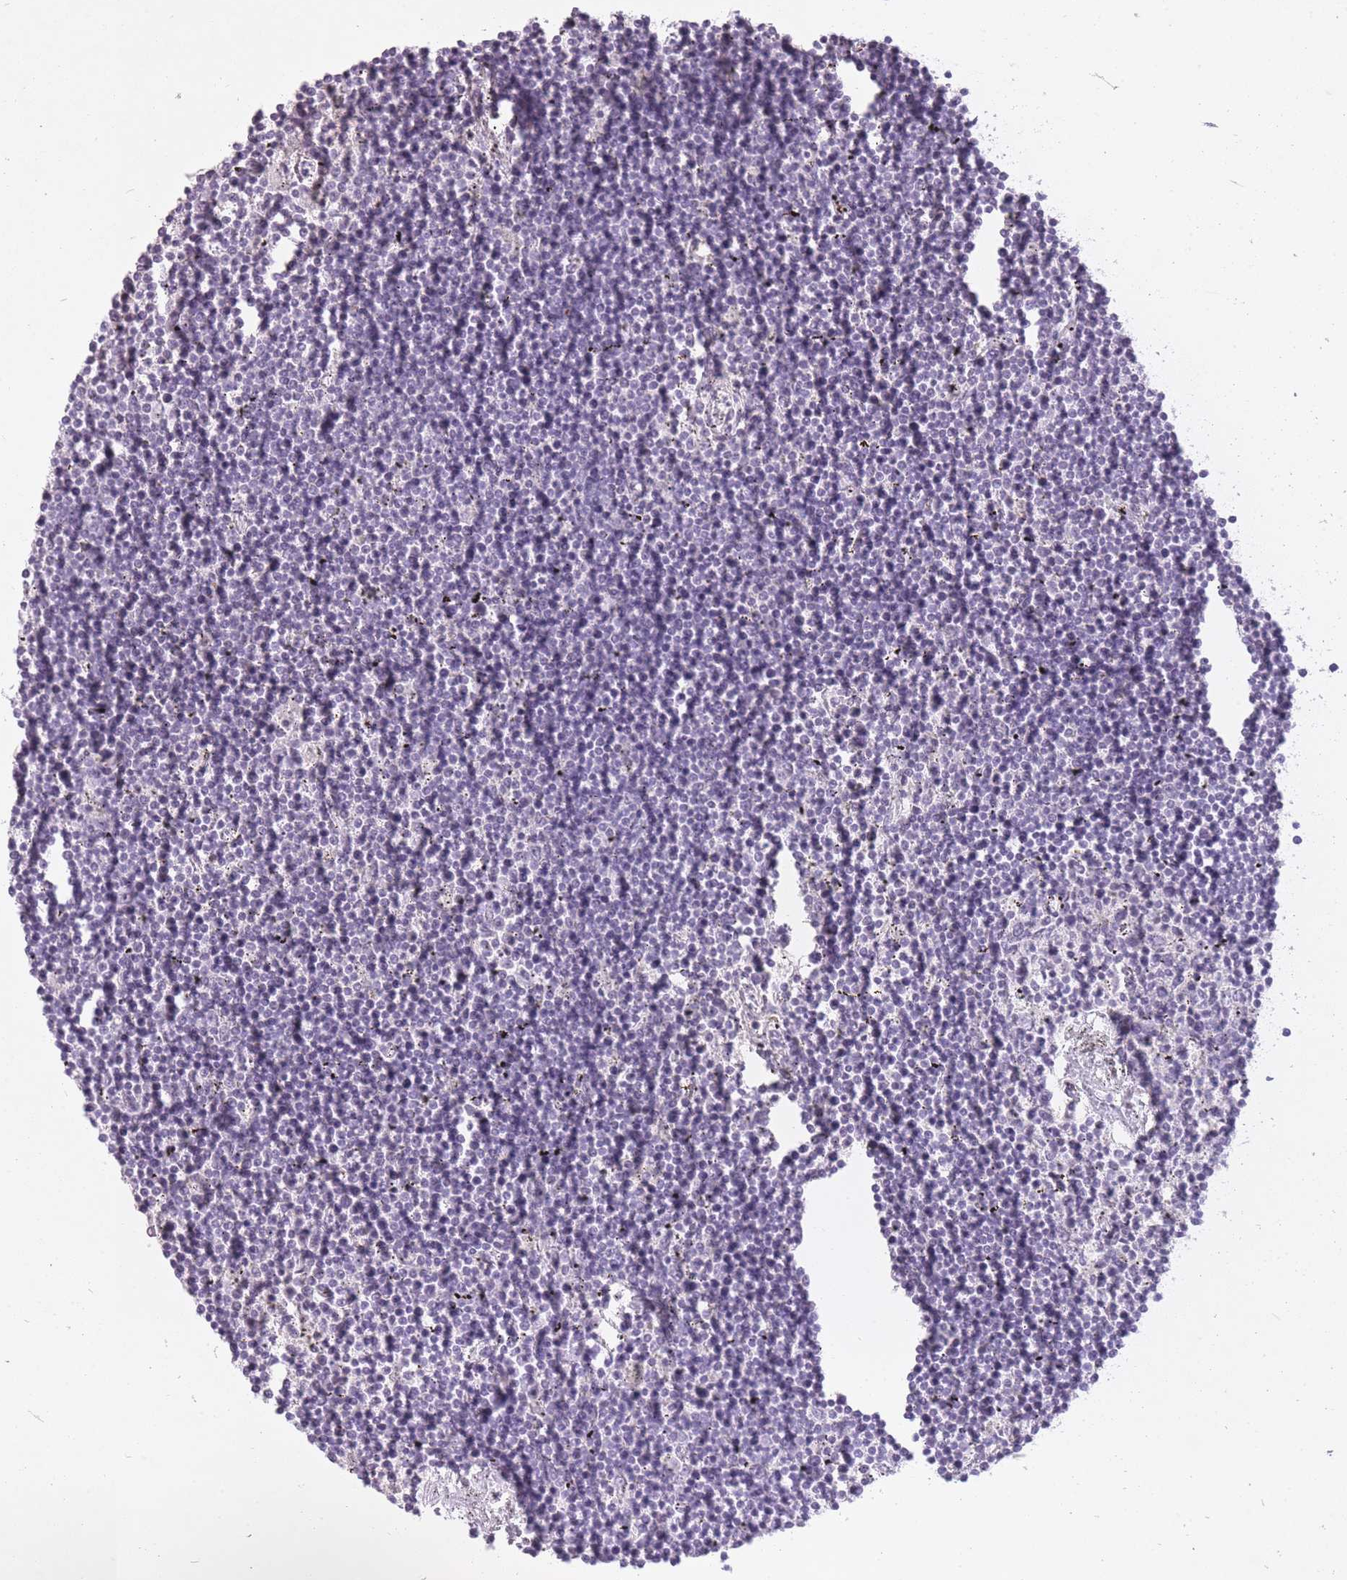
{"staining": {"intensity": "negative", "quantity": "none", "location": "none"}, "tissue": "lymphoma", "cell_type": "Tumor cells", "image_type": "cancer", "snomed": [{"axis": "morphology", "description": "Malignant lymphoma, non-Hodgkin's type, Low grade"}, {"axis": "topography", "description": "Spleen"}], "caption": "Immunohistochemical staining of malignant lymphoma, non-Hodgkin's type (low-grade) exhibits no significant expression in tumor cells.", "gene": "RFX4", "patient": {"sex": "male", "age": 76}}